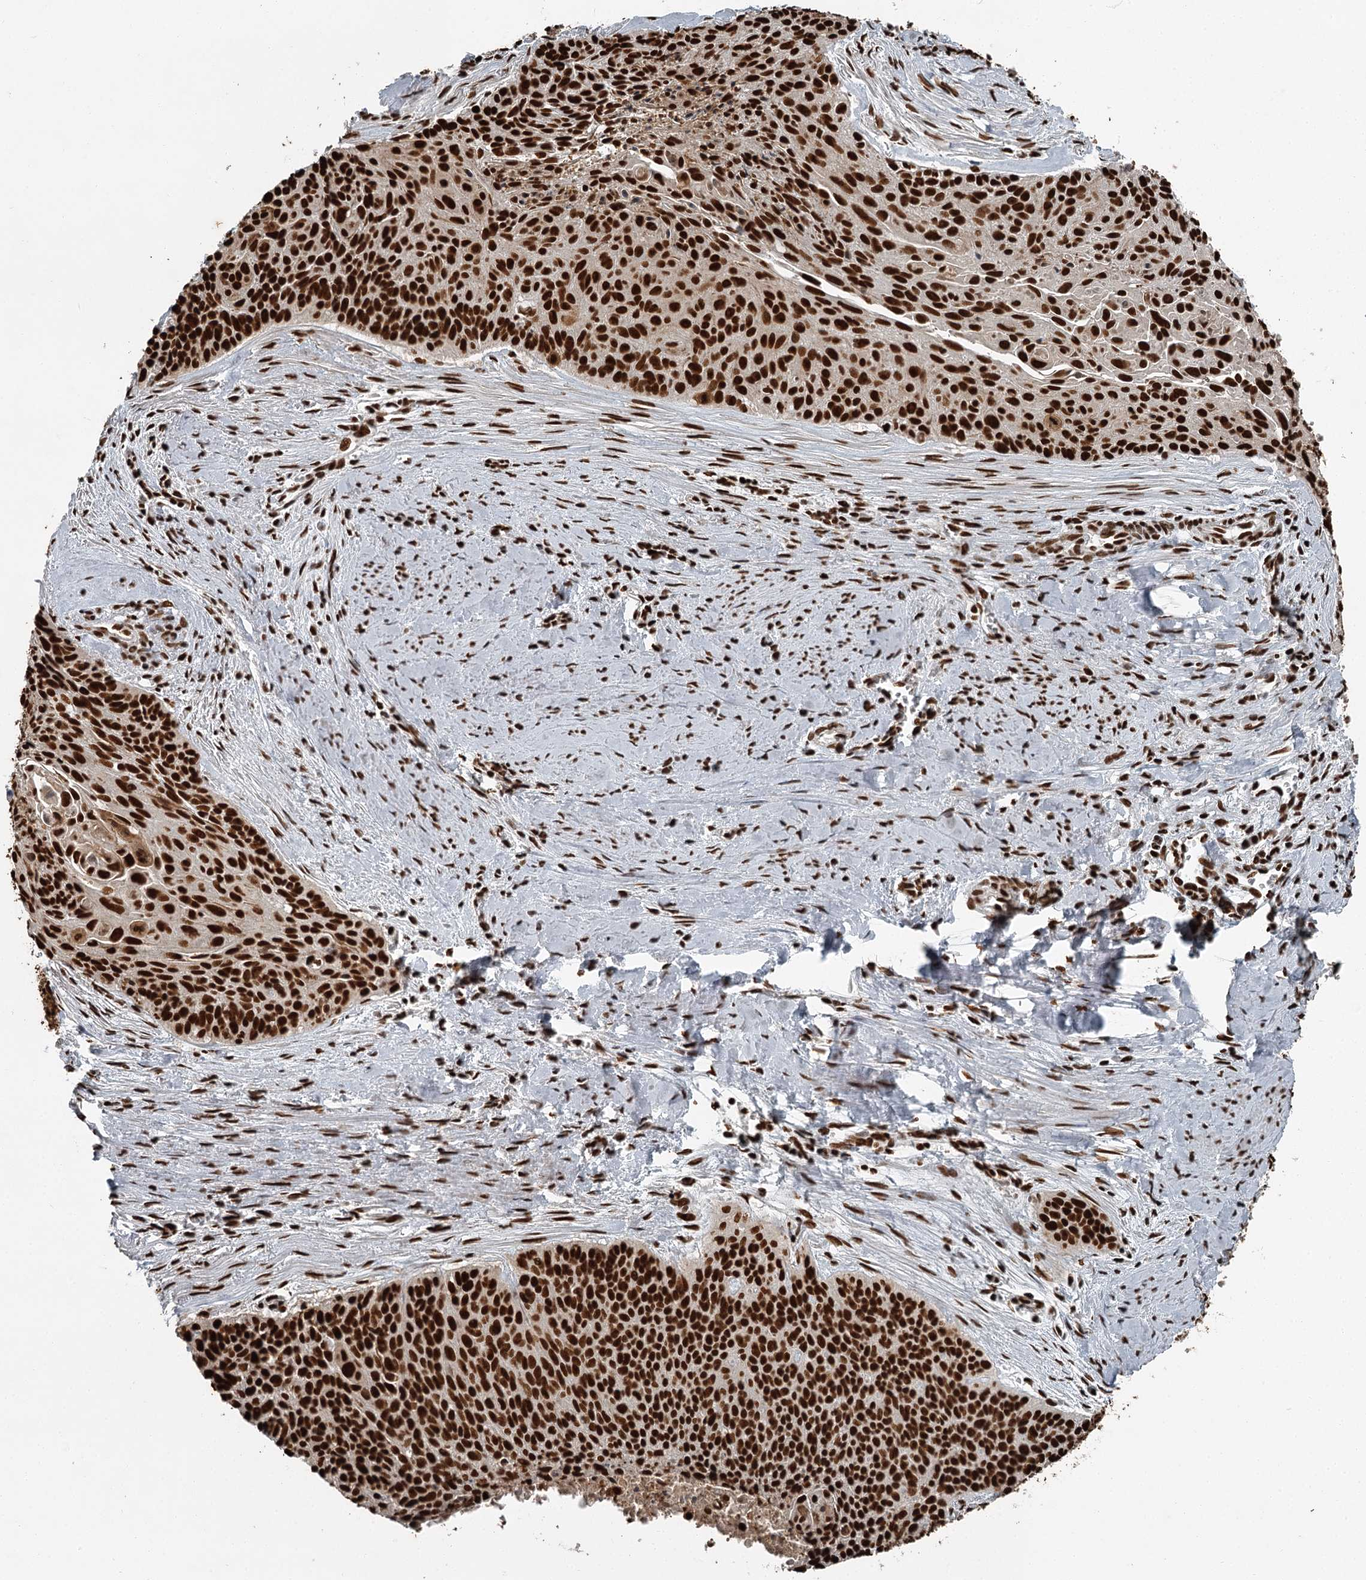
{"staining": {"intensity": "strong", "quantity": ">75%", "location": "nuclear"}, "tissue": "cervical cancer", "cell_type": "Tumor cells", "image_type": "cancer", "snomed": [{"axis": "morphology", "description": "Squamous cell carcinoma, NOS"}, {"axis": "topography", "description": "Cervix"}], "caption": "Protein expression analysis of cervical cancer shows strong nuclear expression in approximately >75% of tumor cells.", "gene": "RBBP7", "patient": {"sex": "female", "age": 55}}